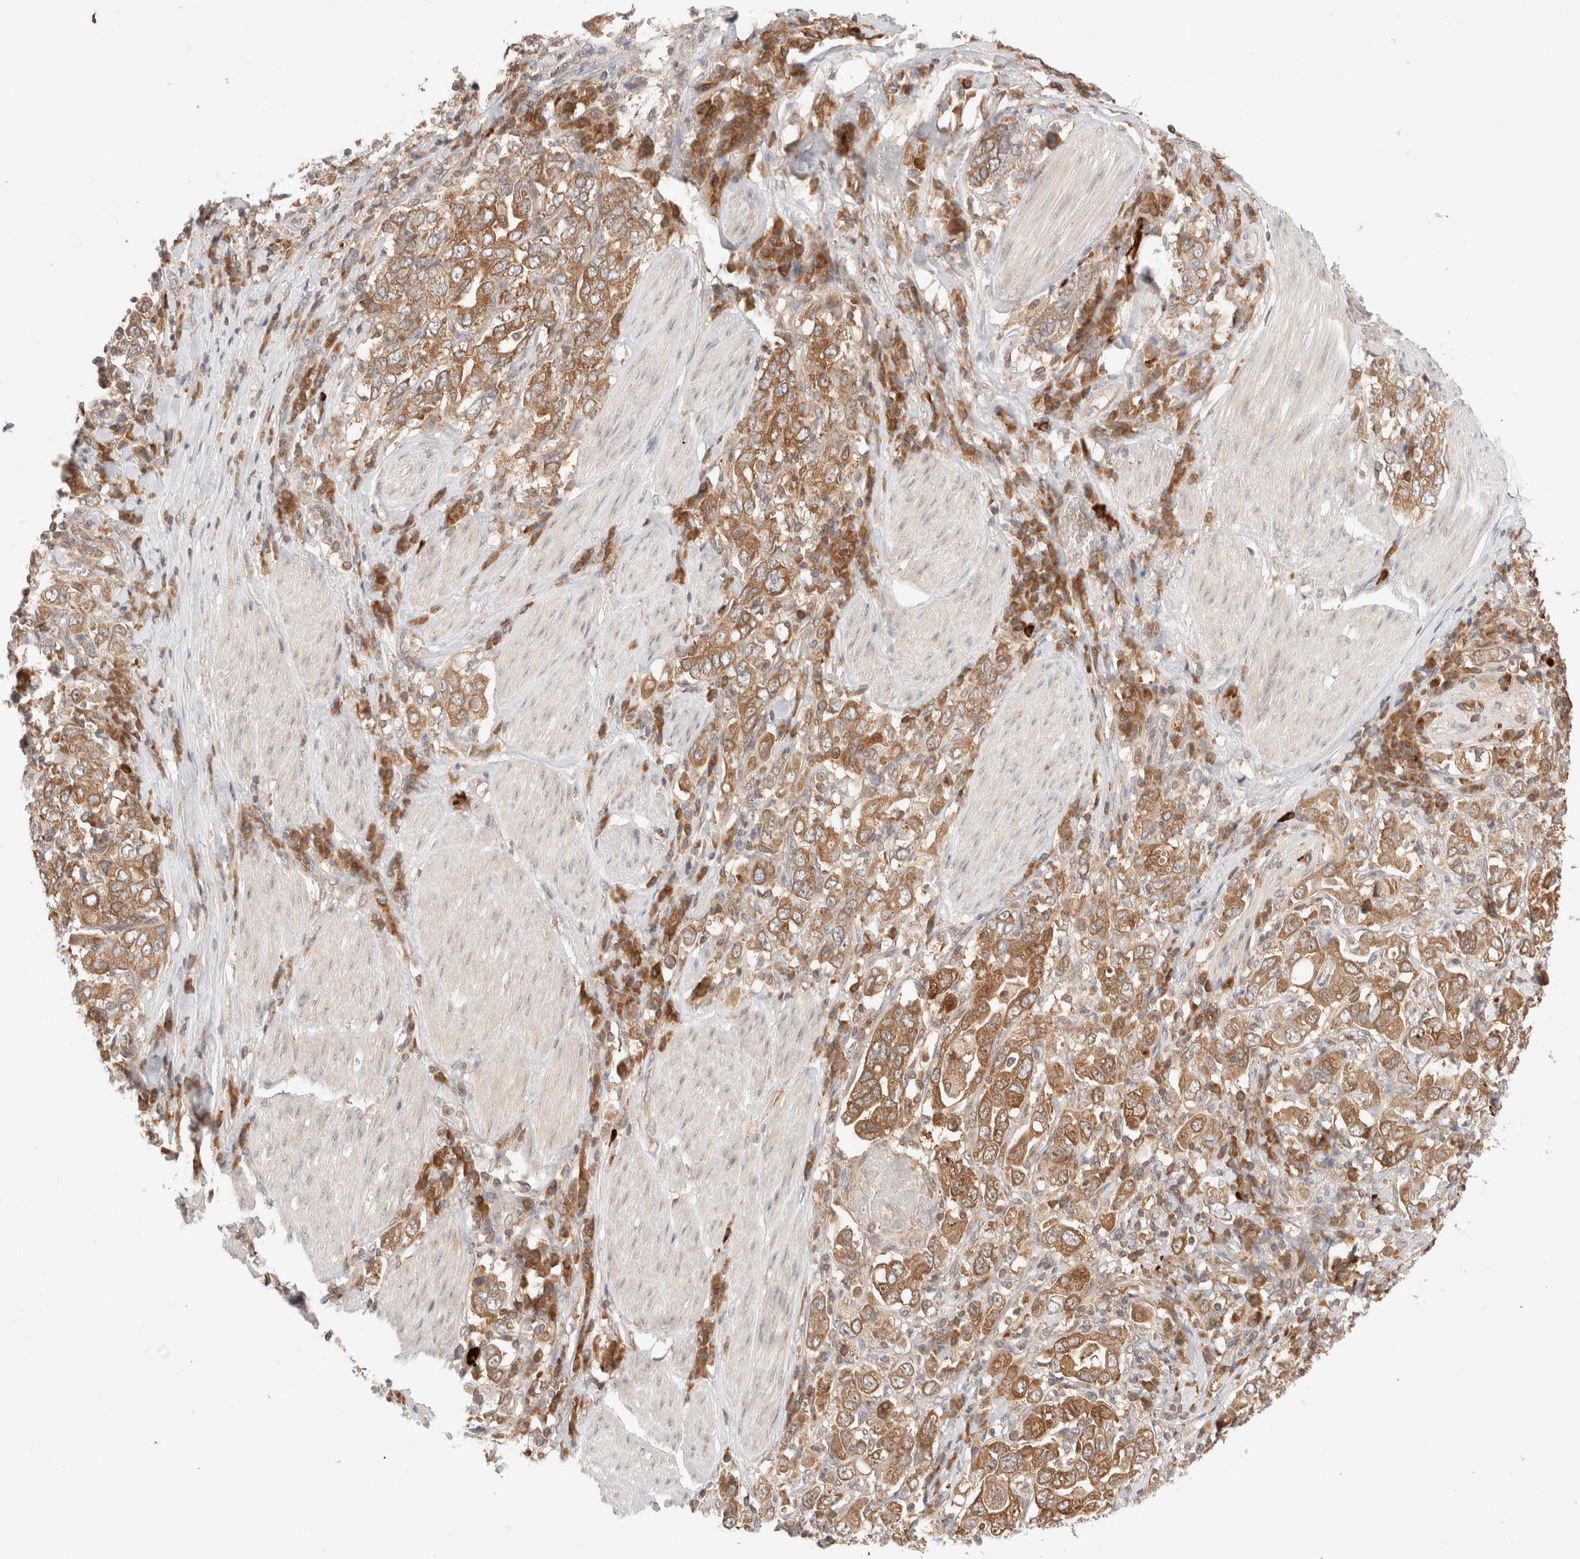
{"staining": {"intensity": "moderate", "quantity": ">75%", "location": "cytoplasmic/membranous"}, "tissue": "stomach cancer", "cell_type": "Tumor cells", "image_type": "cancer", "snomed": [{"axis": "morphology", "description": "Adenocarcinoma, NOS"}, {"axis": "topography", "description": "Stomach, upper"}], "caption": "DAB (3,3'-diaminobenzidine) immunohistochemical staining of stomach adenocarcinoma reveals moderate cytoplasmic/membranous protein positivity in approximately >75% of tumor cells.", "gene": "XKR4", "patient": {"sex": "male", "age": 62}}